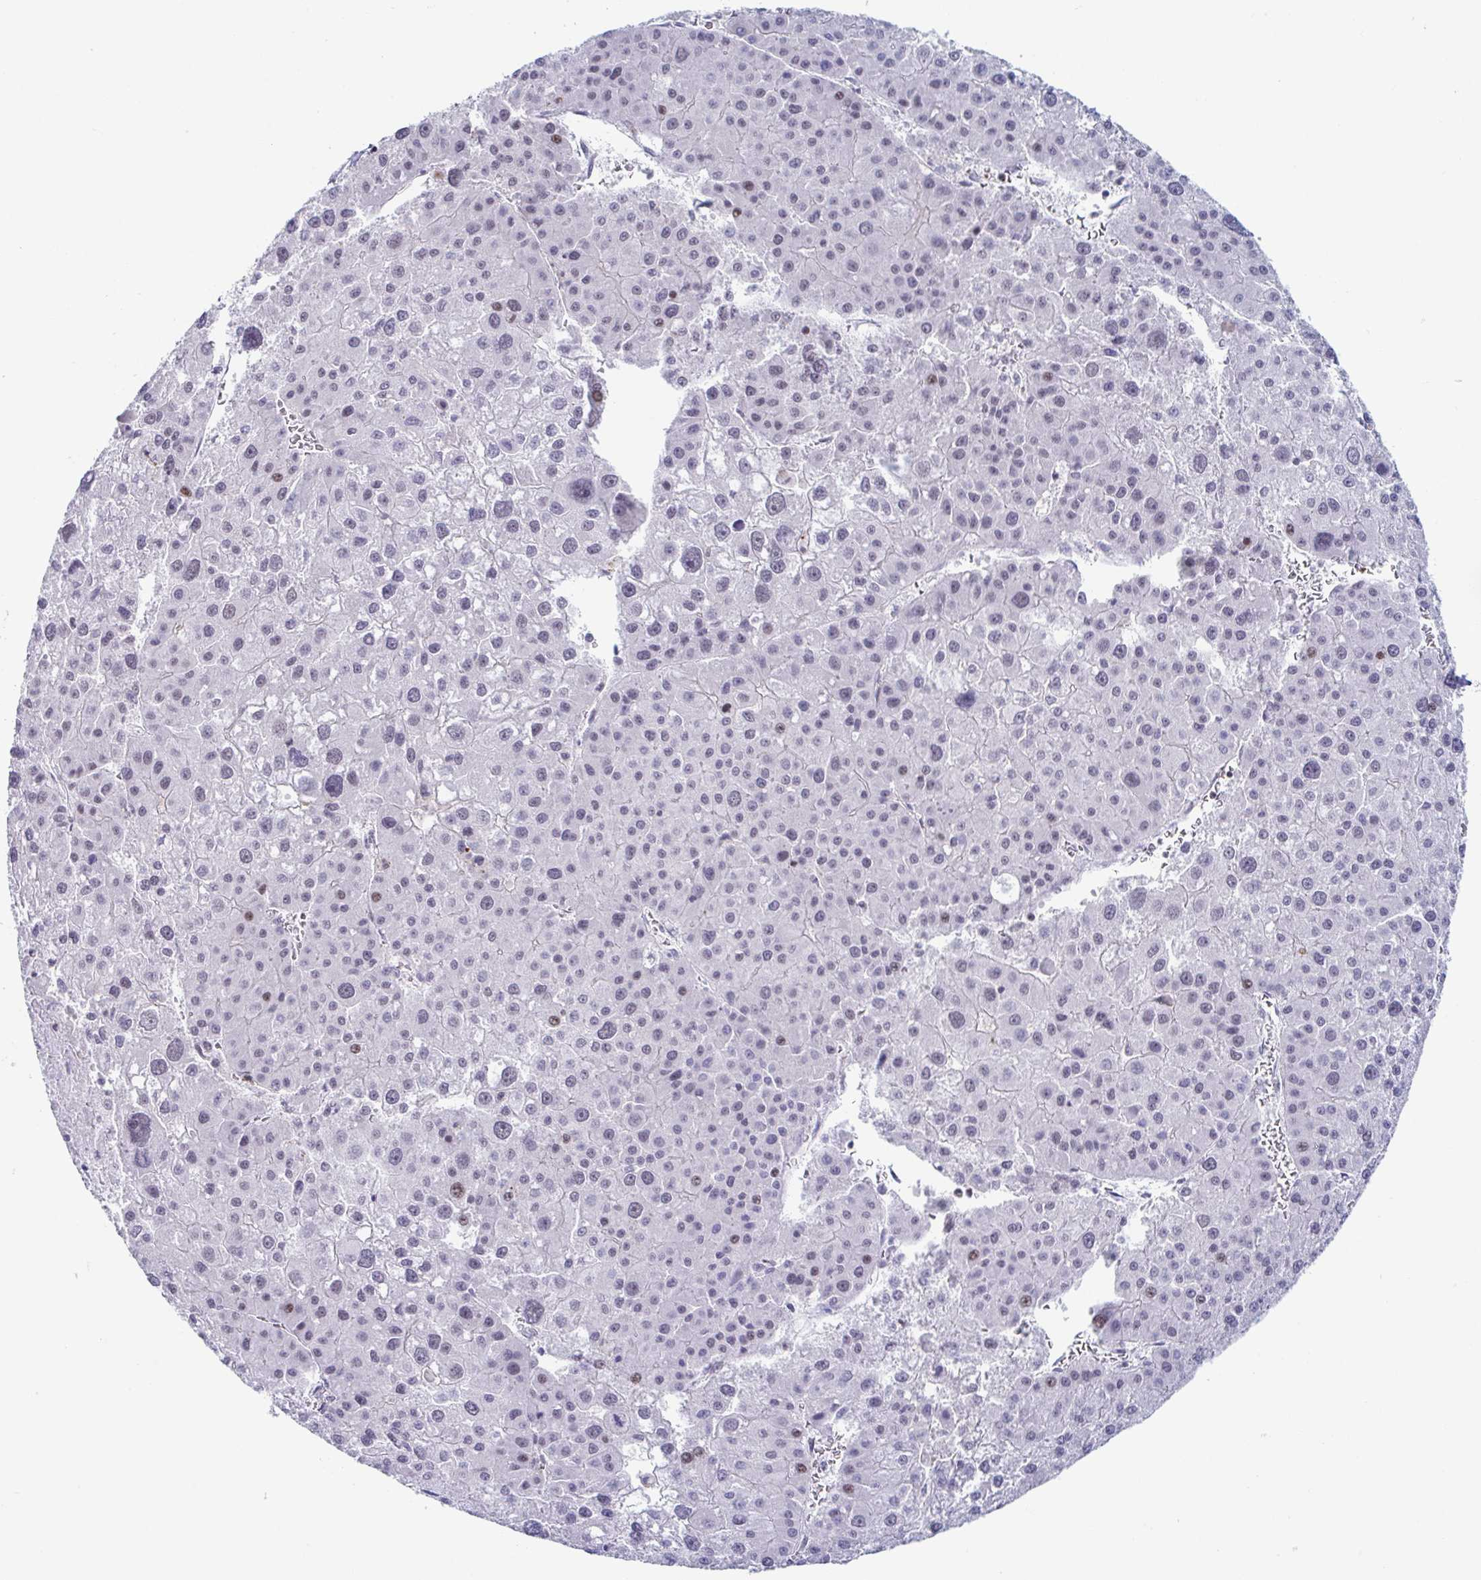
{"staining": {"intensity": "negative", "quantity": "none", "location": "none"}, "tissue": "liver cancer", "cell_type": "Tumor cells", "image_type": "cancer", "snomed": [{"axis": "morphology", "description": "Carcinoma, Hepatocellular, NOS"}, {"axis": "topography", "description": "Liver"}], "caption": "Immunohistochemistry (IHC) histopathology image of hepatocellular carcinoma (liver) stained for a protein (brown), which demonstrates no positivity in tumor cells.", "gene": "WDR72", "patient": {"sex": "male", "age": 73}}